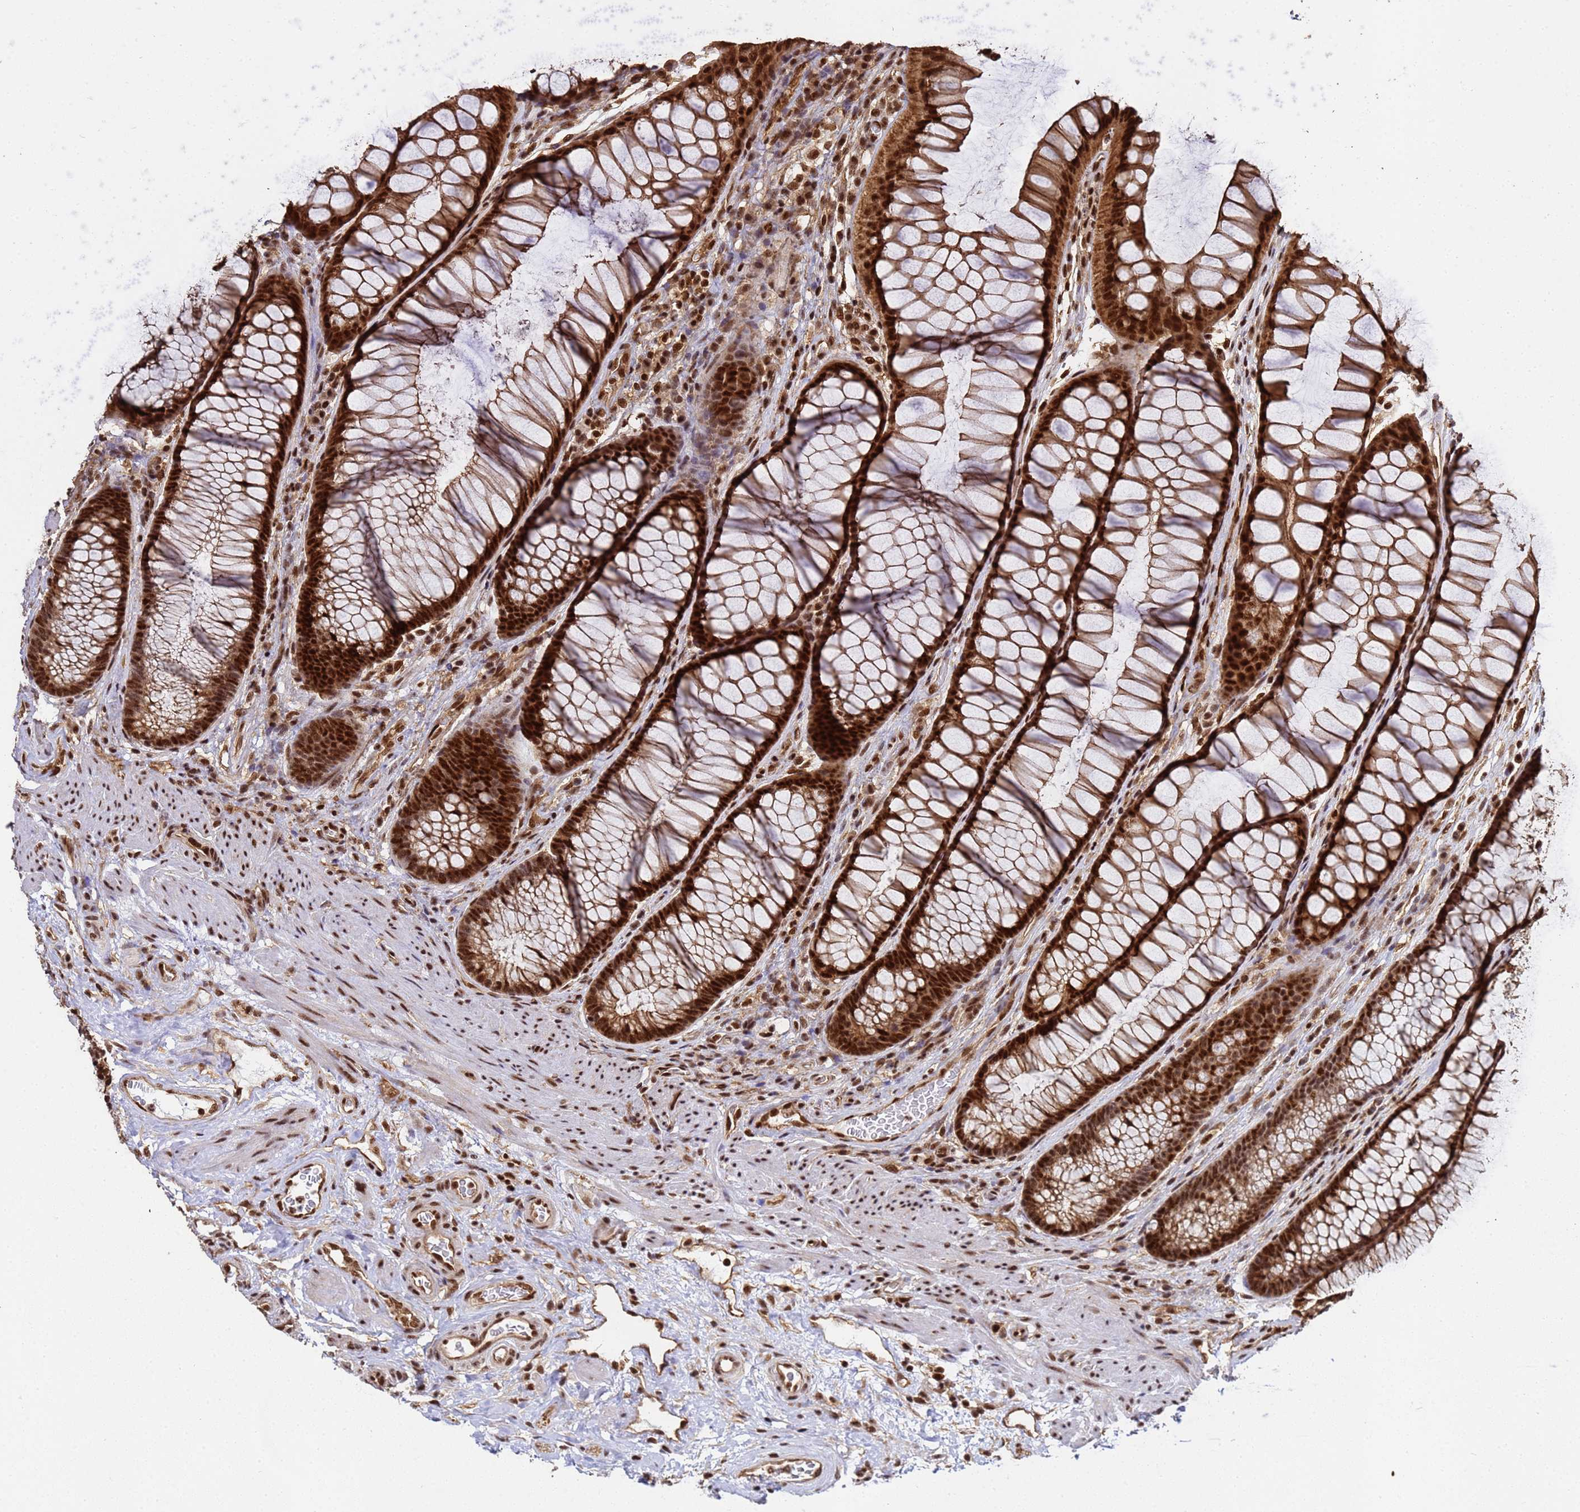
{"staining": {"intensity": "strong", "quantity": ">75%", "location": "nuclear"}, "tissue": "colon", "cell_type": "Endothelial cells", "image_type": "normal", "snomed": [{"axis": "morphology", "description": "Normal tissue, NOS"}, {"axis": "topography", "description": "Colon"}], "caption": "An IHC histopathology image of unremarkable tissue is shown. Protein staining in brown highlights strong nuclear positivity in colon within endothelial cells. The staining was performed using DAB (3,3'-diaminobenzidine), with brown indicating positive protein expression. Nuclei are stained blue with hematoxylin.", "gene": "SYF2", "patient": {"sex": "female", "age": 82}}